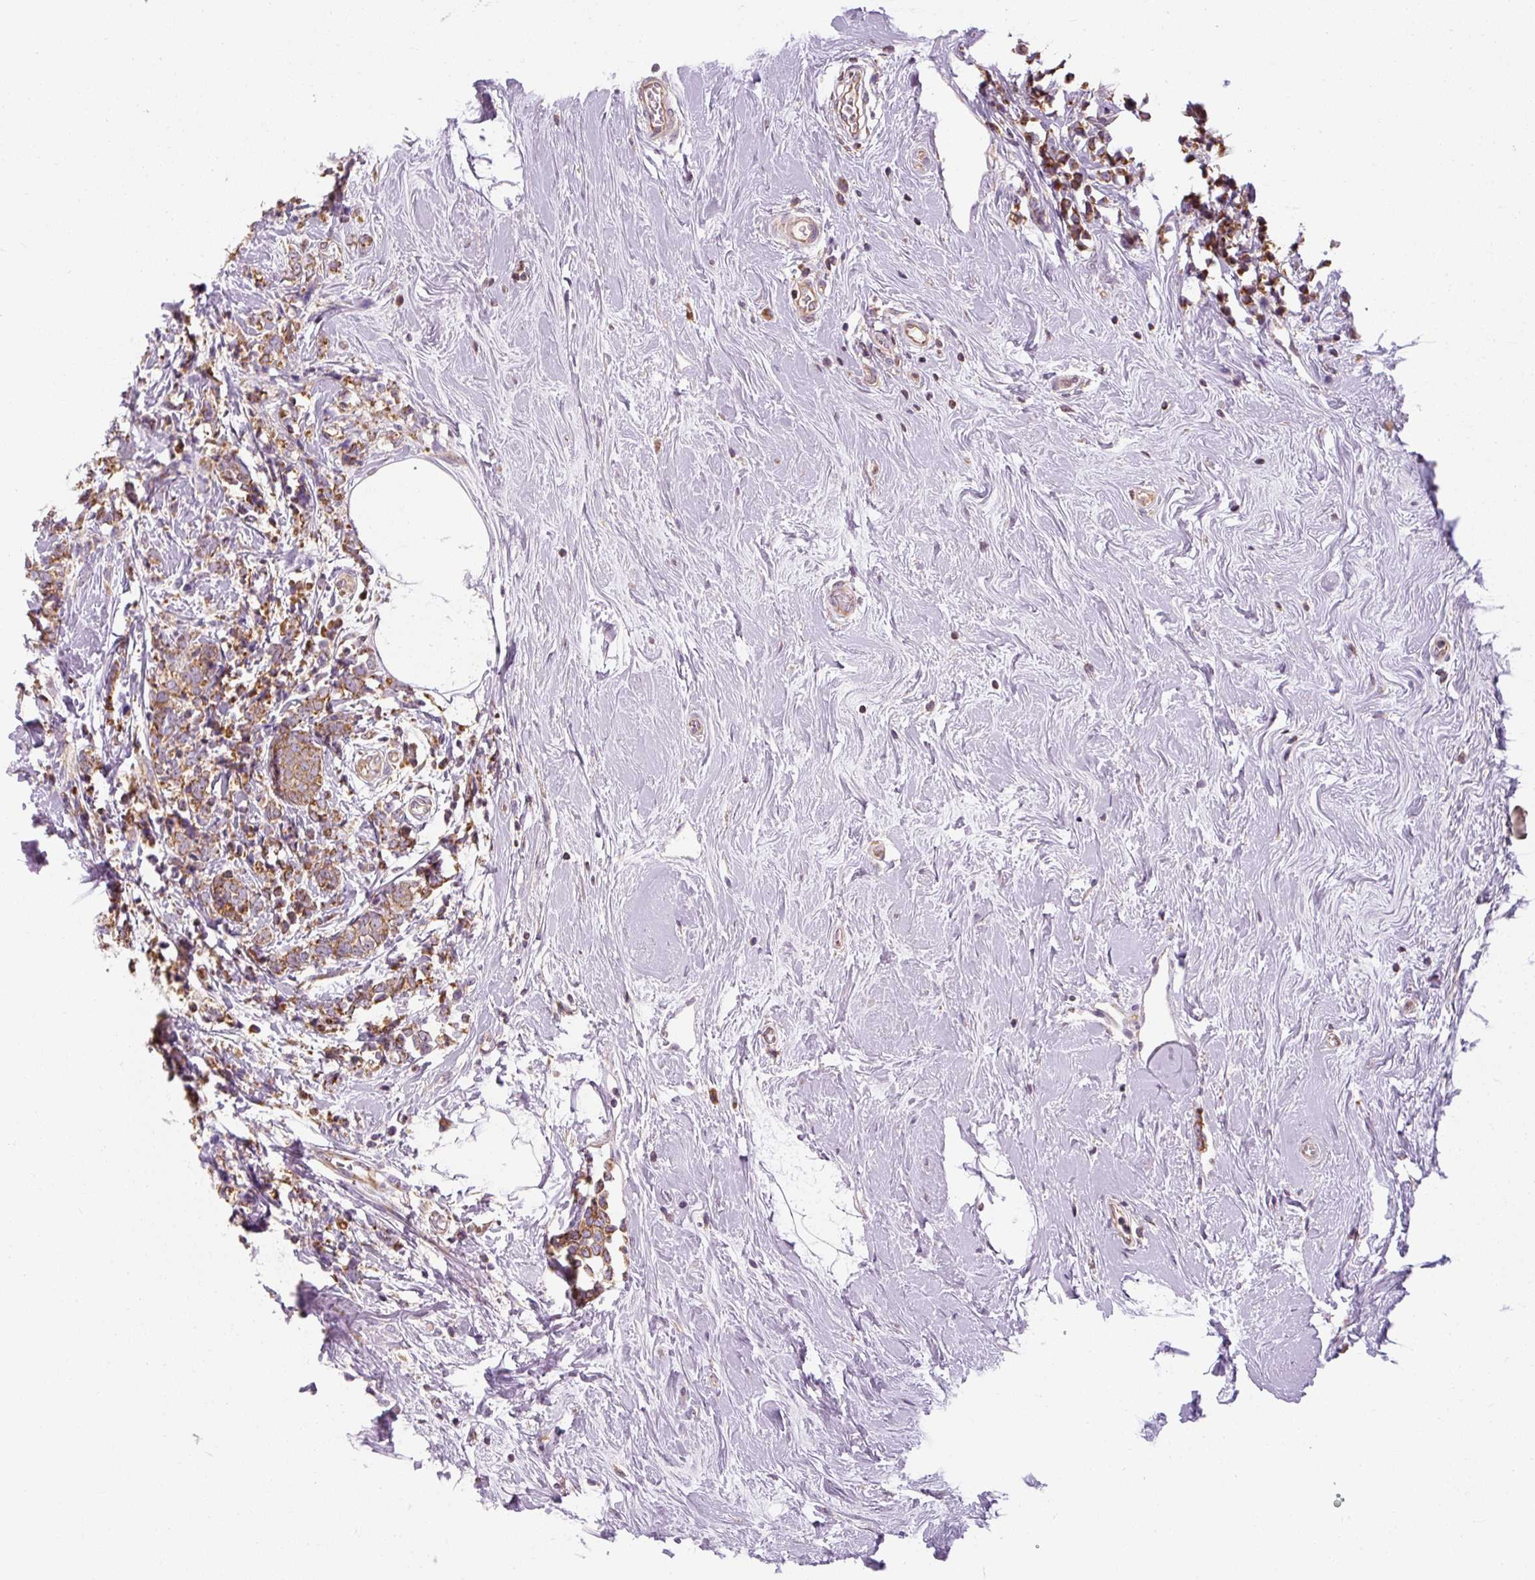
{"staining": {"intensity": "moderate", "quantity": ">75%", "location": "cytoplasmic/membranous"}, "tissue": "breast cancer", "cell_type": "Tumor cells", "image_type": "cancer", "snomed": [{"axis": "morphology", "description": "Lobular carcinoma"}, {"axis": "topography", "description": "Breast"}], "caption": "IHC of breast cancer exhibits medium levels of moderate cytoplasmic/membranous expression in approximately >75% of tumor cells. The staining is performed using DAB brown chromogen to label protein expression. The nuclei are counter-stained blue using hematoxylin.", "gene": "PRSS48", "patient": {"sex": "female", "age": 58}}